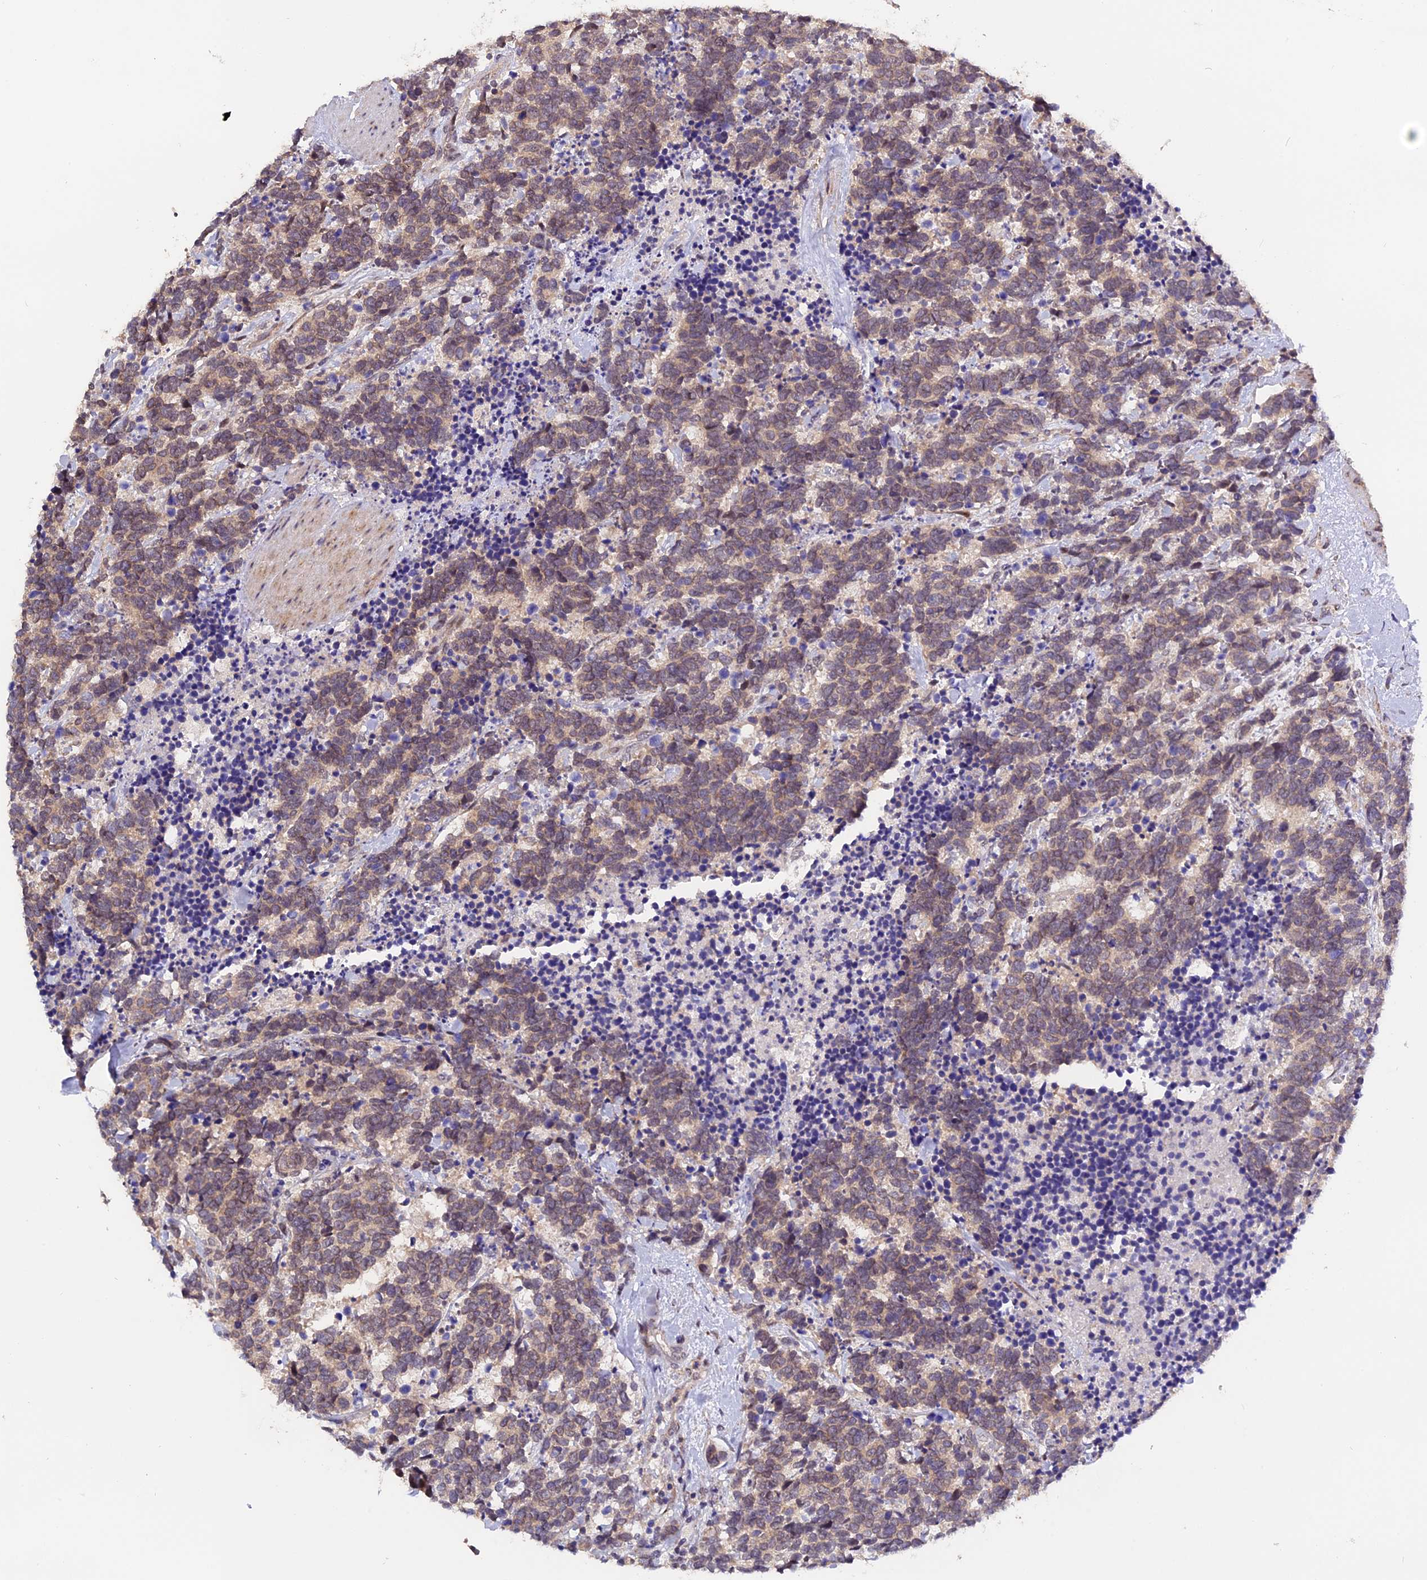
{"staining": {"intensity": "weak", "quantity": ">75%", "location": "cytoplasmic/membranous"}, "tissue": "carcinoid", "cell_type": "Tumor cells", "image_type": "cancer", "snomed": [{"axis": "morphology", "description": "Carcinoma, NOS"}, {"axis": "morphology", "description": "Carcinoid, malignant, NOS"}, {"axis": "topography", "description": "Prostate"}], "caption": "A high-resolution photomicrograph shows immunohistochemistry (IHC) staining of carcinoid, which reveals weak cytoplasmic/membranous positivity in approximately >75% of tumor cells.", "gene": "TRMT1", "patient": {"sex": "male", "age": 57}}